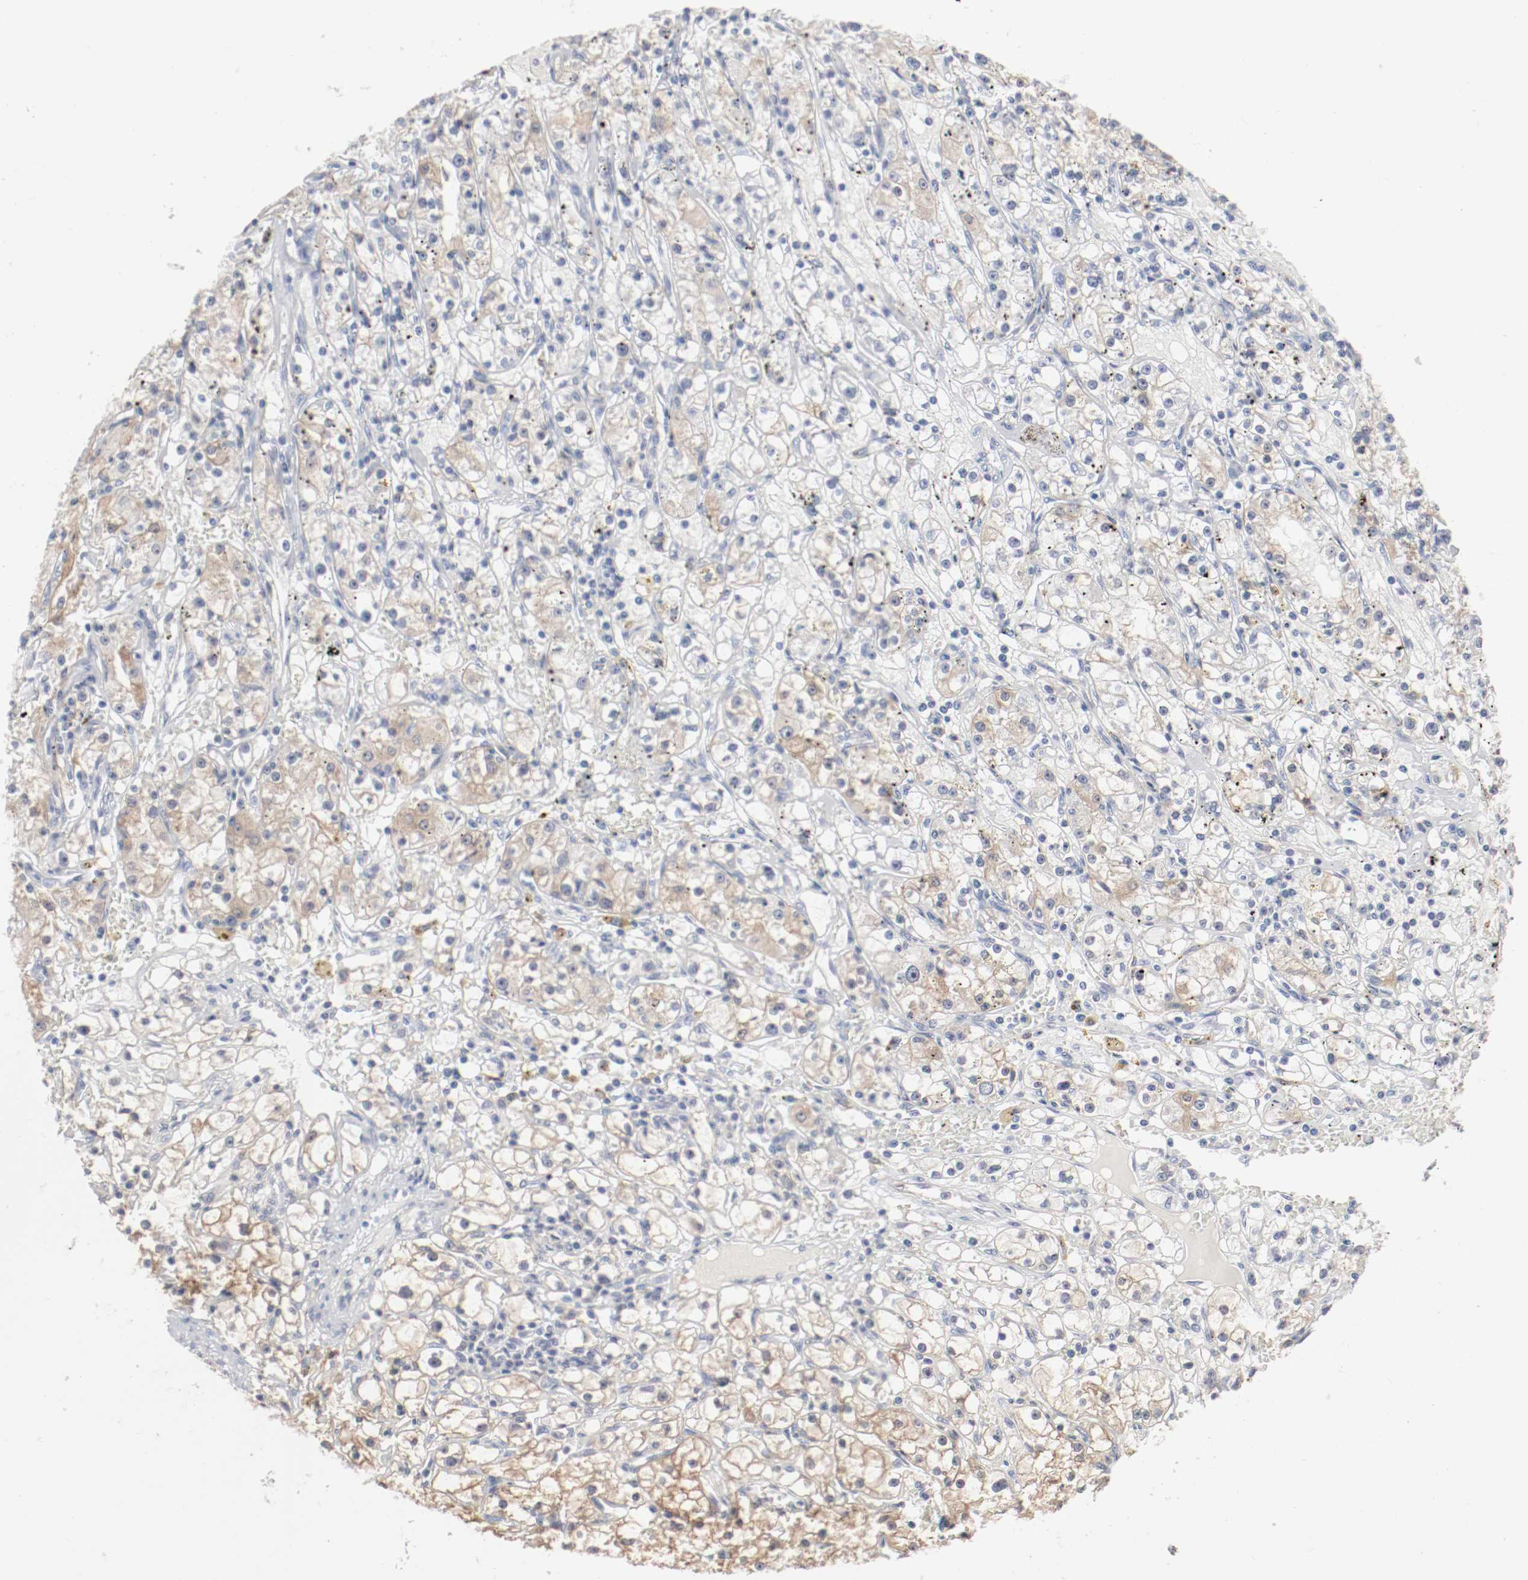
{"staining": {"intensity": "weak", "quantity": "25%-75%", "location": "cytoplasmic/membranous"}, "tissue": "renal cancer", "cell_type": "Tumor cells", "image_type": "cancer", "snomed": [{"axis": "morphology", "description": "Adenocarcinoma, NOS"}, {"axis": "topography", "description": "Kidney"}], "caption": "The histopathology image shows a brown stain indicating the presence of a protein in the cytoplasmic/membranous of tumor cells in renal cancer.", "gene": "WASL", "patient": {"sex": "male", "age": 56}}